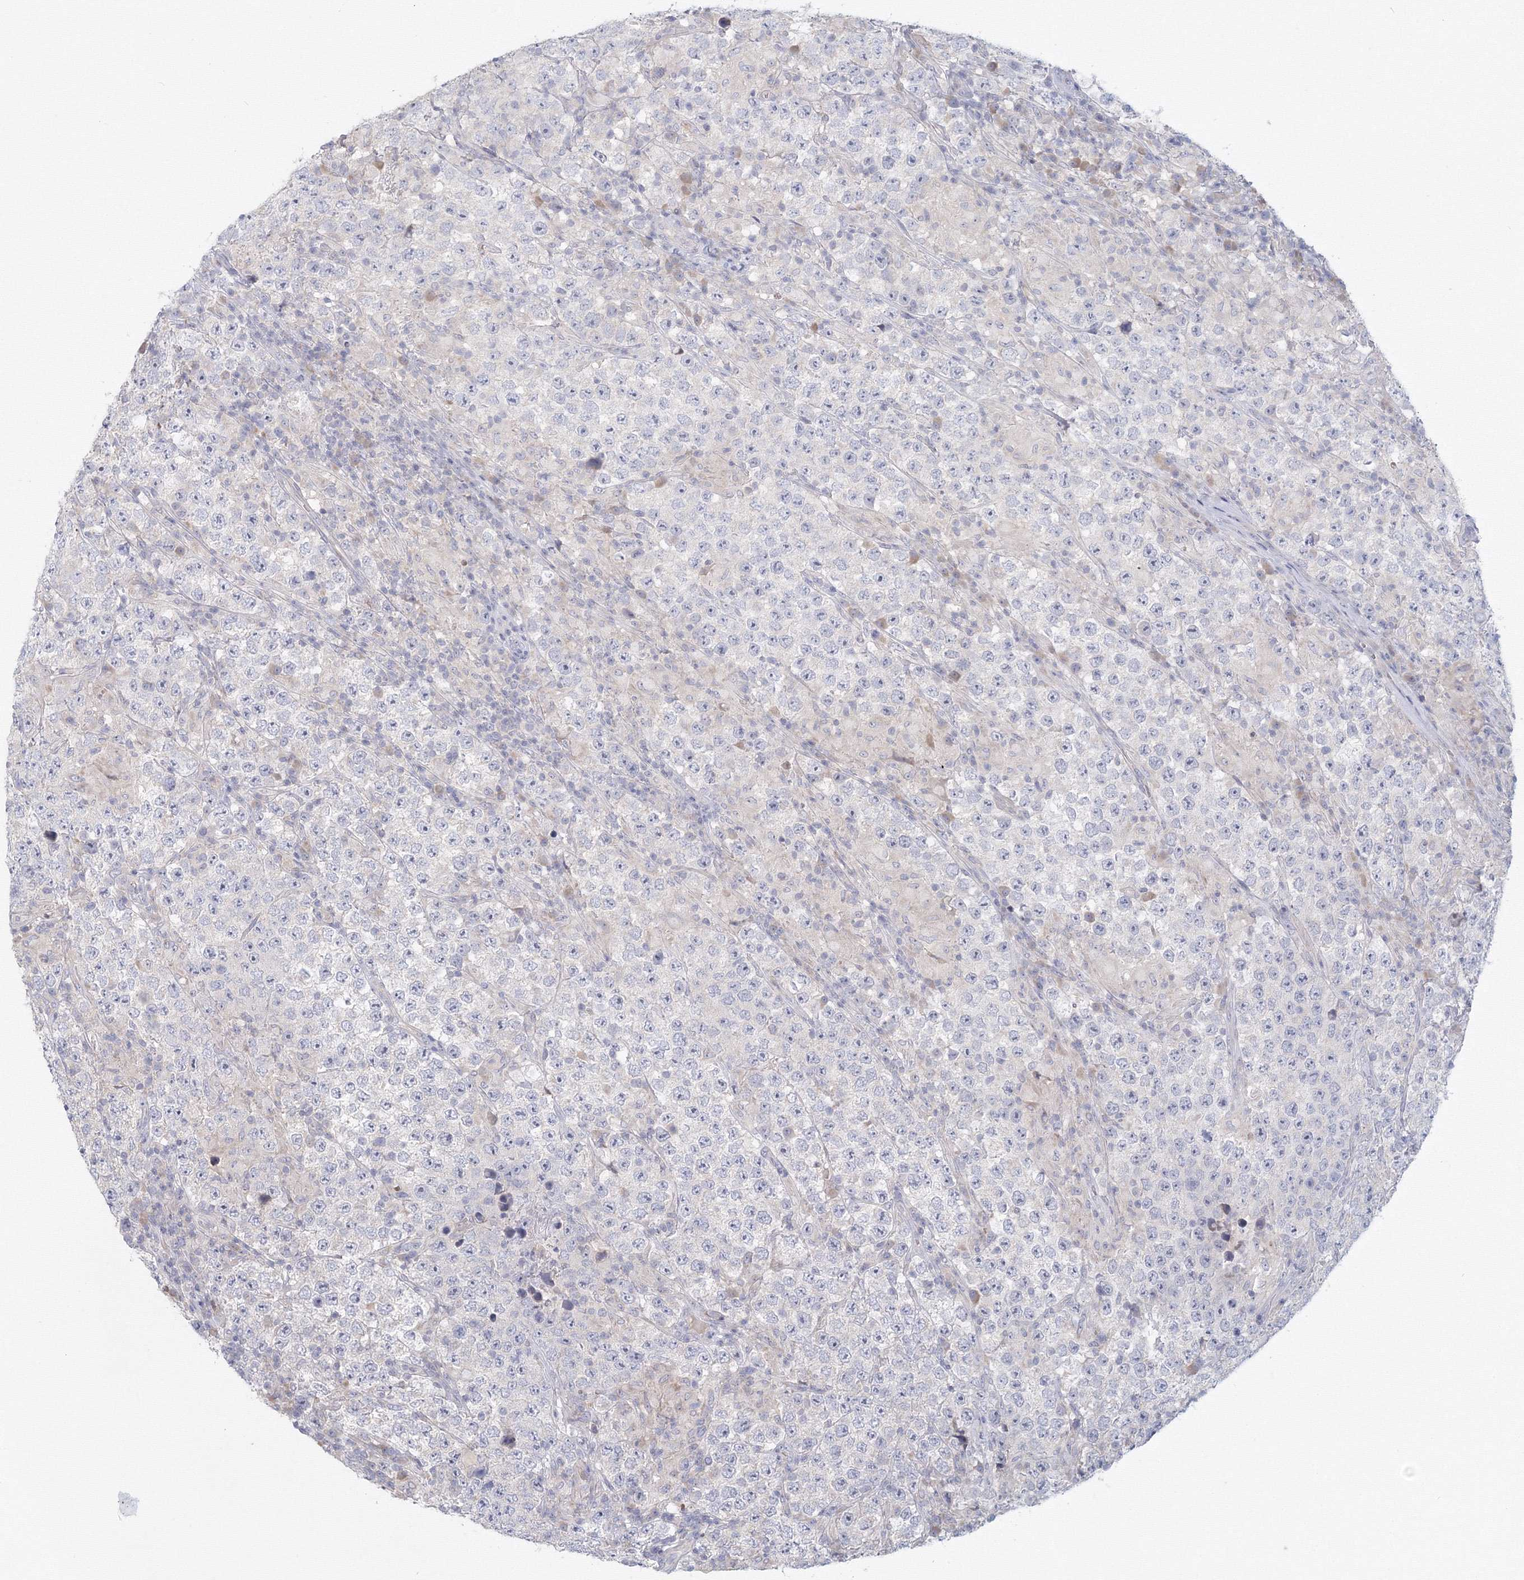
{"staining": {"intensity": "negative", "quantity": "none", "location": "none"}, "tissue": "testis cancer", "cell_type": "Tumor cells", "image_type": "cancer", "snomed": [{"axis": "morphology", "description": "Normal tissue, NOS"}, {"axis": "morphology", "description": "Urothelial carcinoma, High grade"}, {"axis": "morphology", "description": "Seminoma, NOS"}, {"axis": "morphology", "description": "Carcinoma, Embryonal, NOS"}, {"axis": "topography", "description": "Urinary bladder"}, {"axis": "topography", "description": "Testis"}], "caption": "Immunohistochemical staining of human high-grade urothelial carcinoma (testis) exhibits no significant staining in tumor cells.", "gene": "TACC2", "patient": {"sex": "male", "age": 41}}